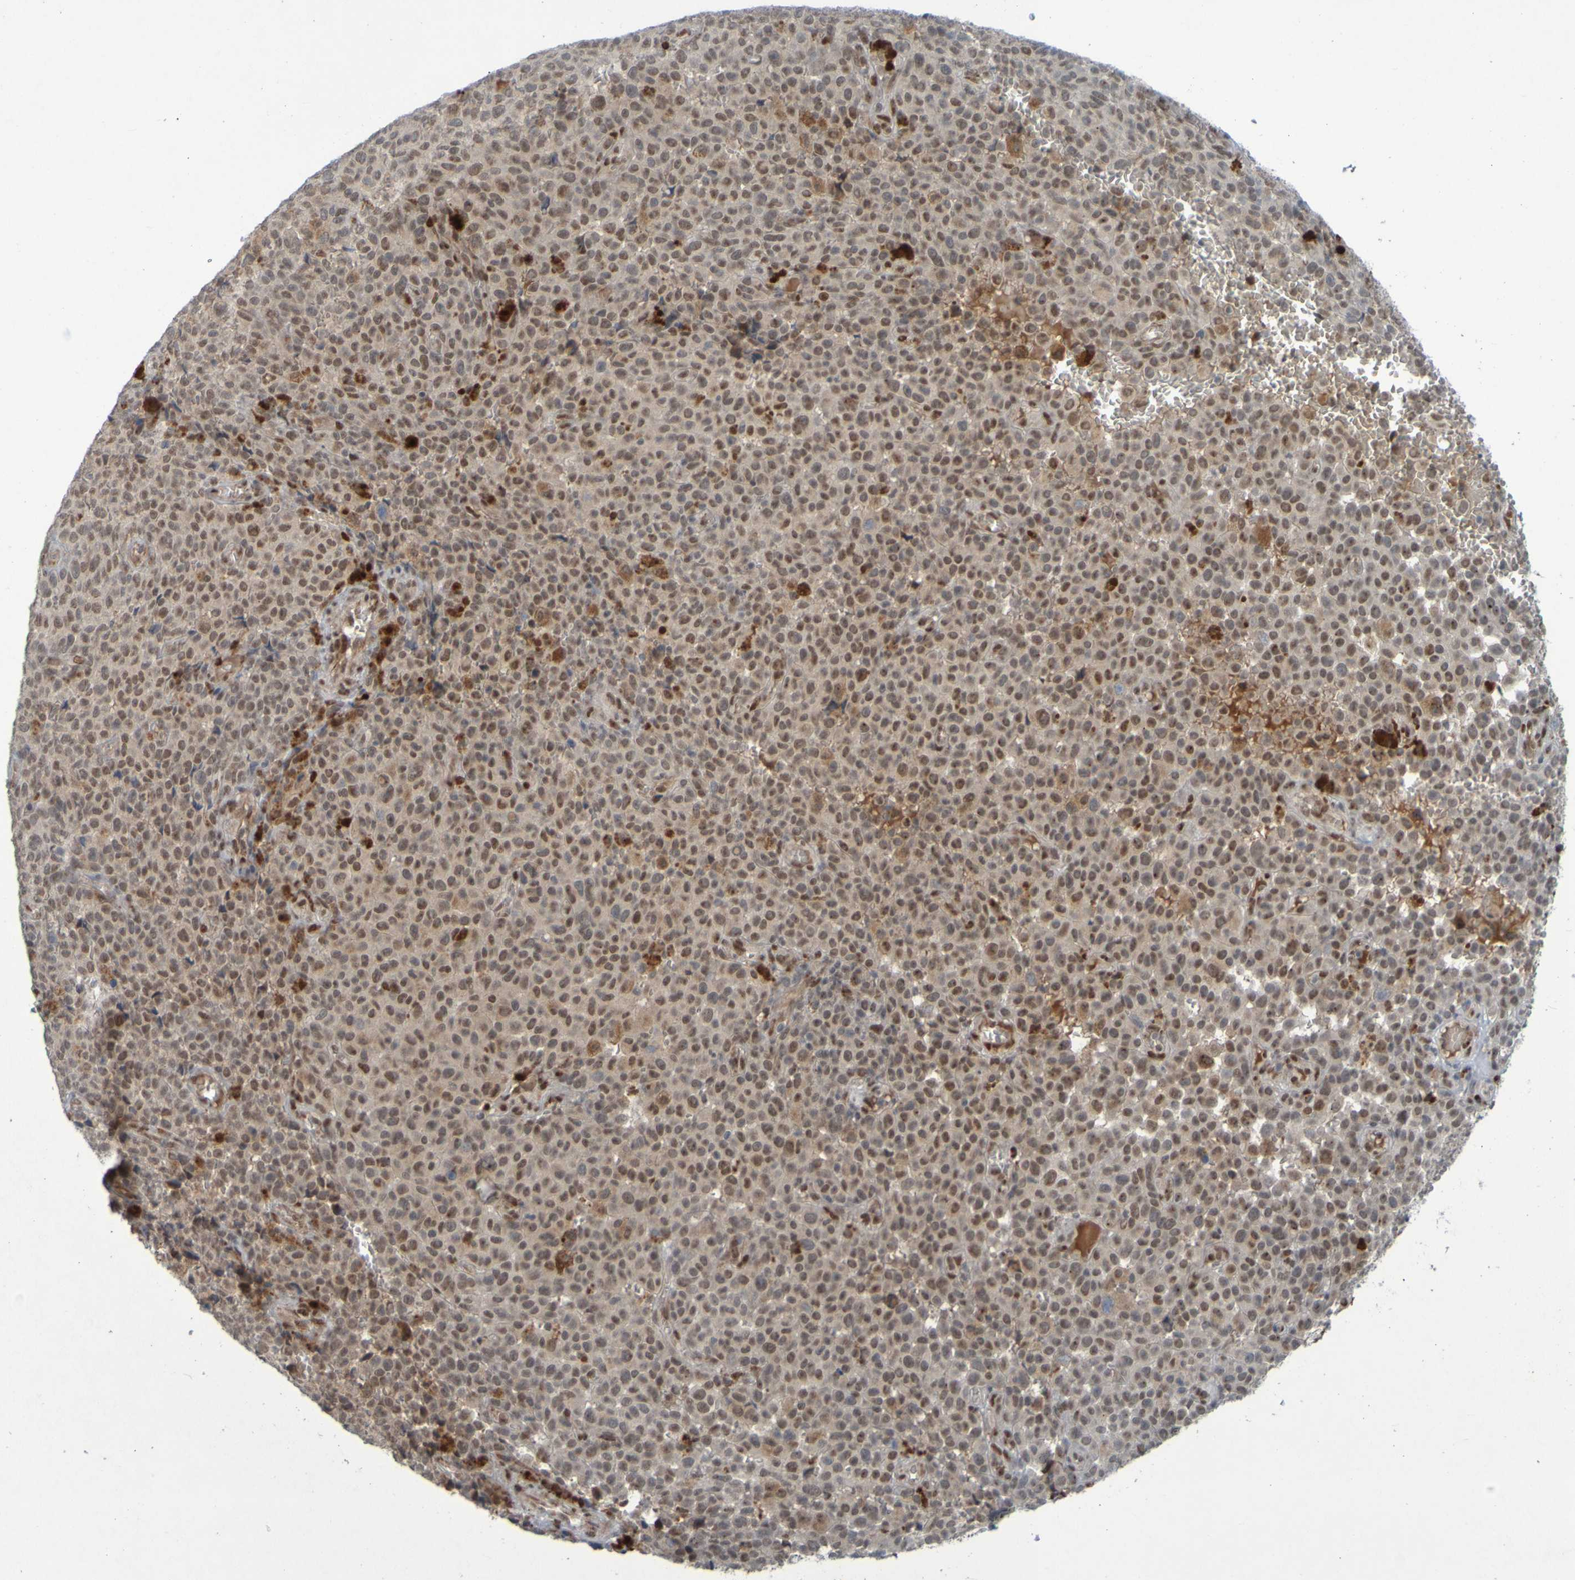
{"staining": {"intensity": "moderate", "quantity": "25%-75%", "location": "nuclear"}, "tissue": "melanoma", "cell_type": "Tumor cells", "image_type": "cancer", "snomed": [{"axis": "morphology", "description": "Malignant melanoma, NOS"}, {"axis": "topography", "description": "Skin"}], "caption": "Malignant melanoma stained with DAB (3,3'-diaminobenzidine) immunohistochemistry (IHC) reveals medium levels of moderate nuclear positivity in about 25%-75% of tumor cells.", "gene": "MCPH1", "patient": {"sex": "female", "age": 82}}